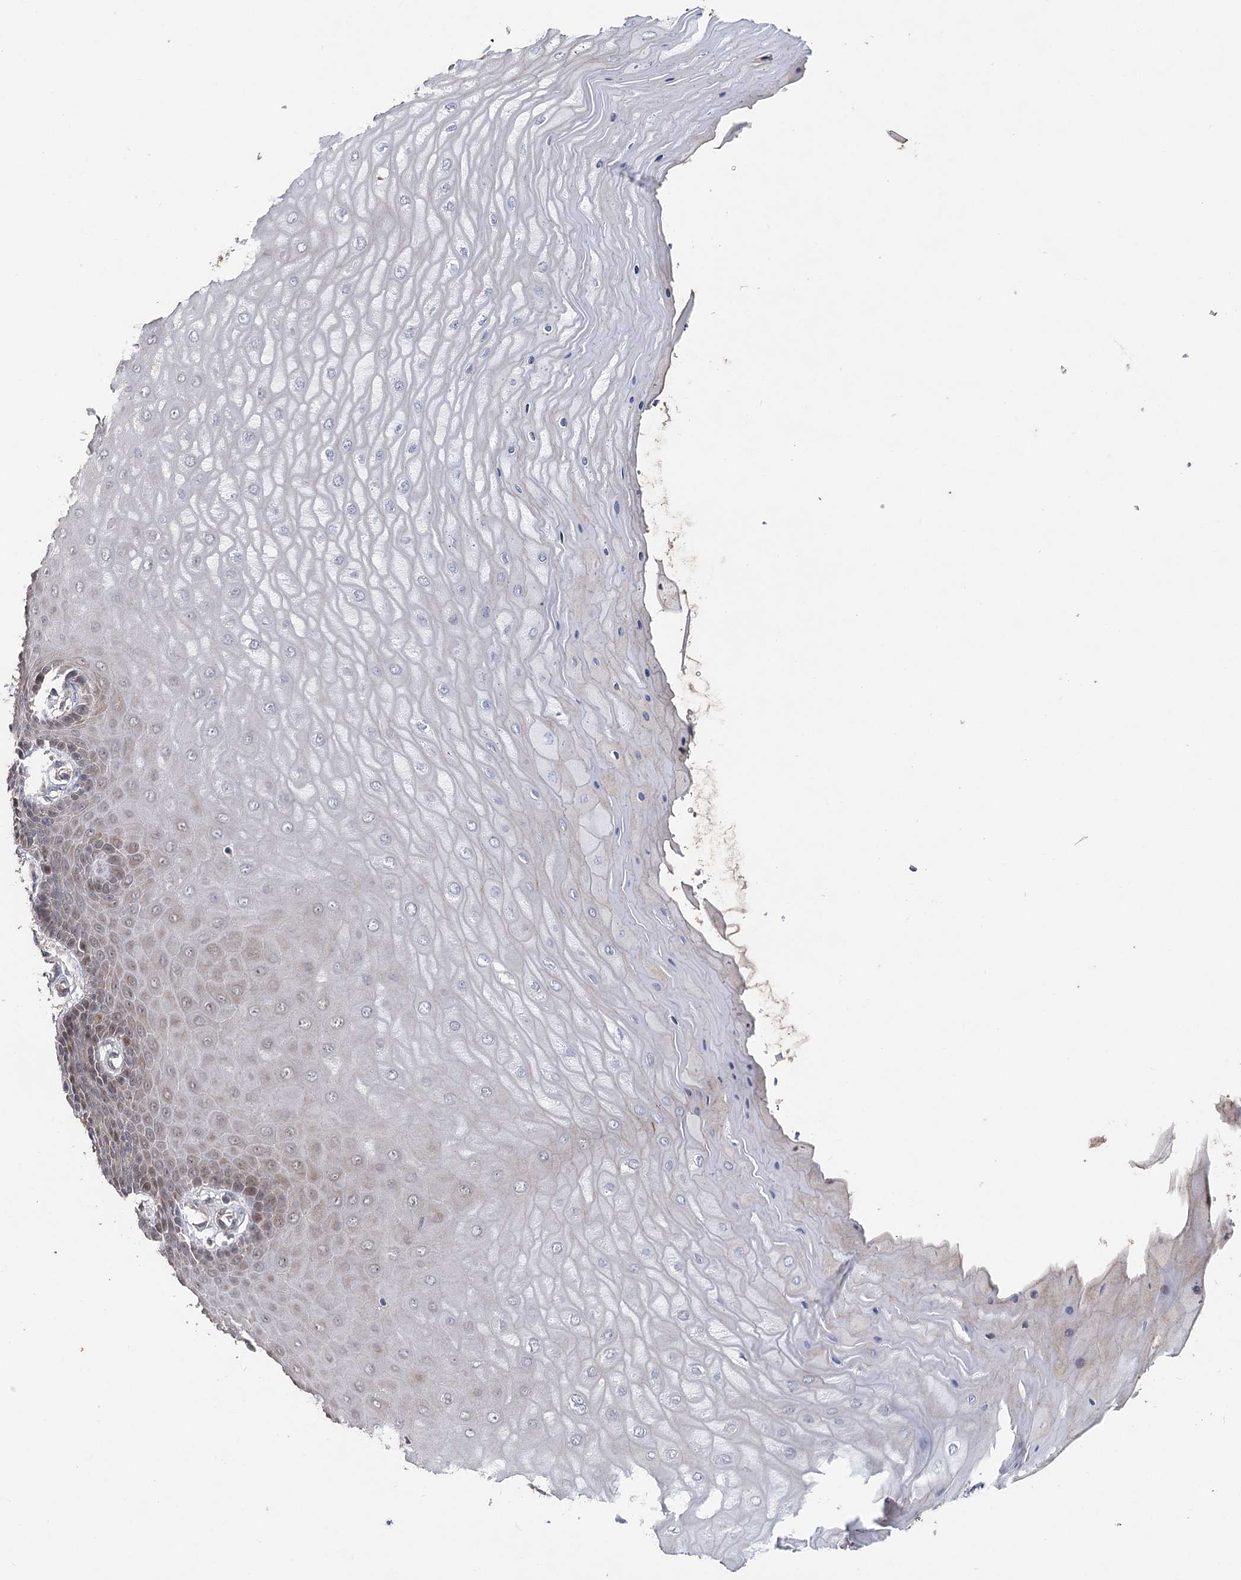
{"staining": {"intensity": "weak", "quantity": "25%-75%", "location": "cytoplasmic/membranous"}, "tissue": "cervix", "cell_type": "Glandular cells", "image_type": "normal", "snomed": [{"axis": "morphology", "description": "Normal tissue, NOS"}, {"axis": "topography", "description": "Cervix"}], "caption": "This histopathology image displays benign cervix stained with immunohistochemistry to label a protein in brown. The cytoplasmic/membranous of glandular cells show weak positivity for the protein. Nuclei are counter-stained blue.", "gene": "MAP3K13", "patient": {"sex": "female", "age": 55}}